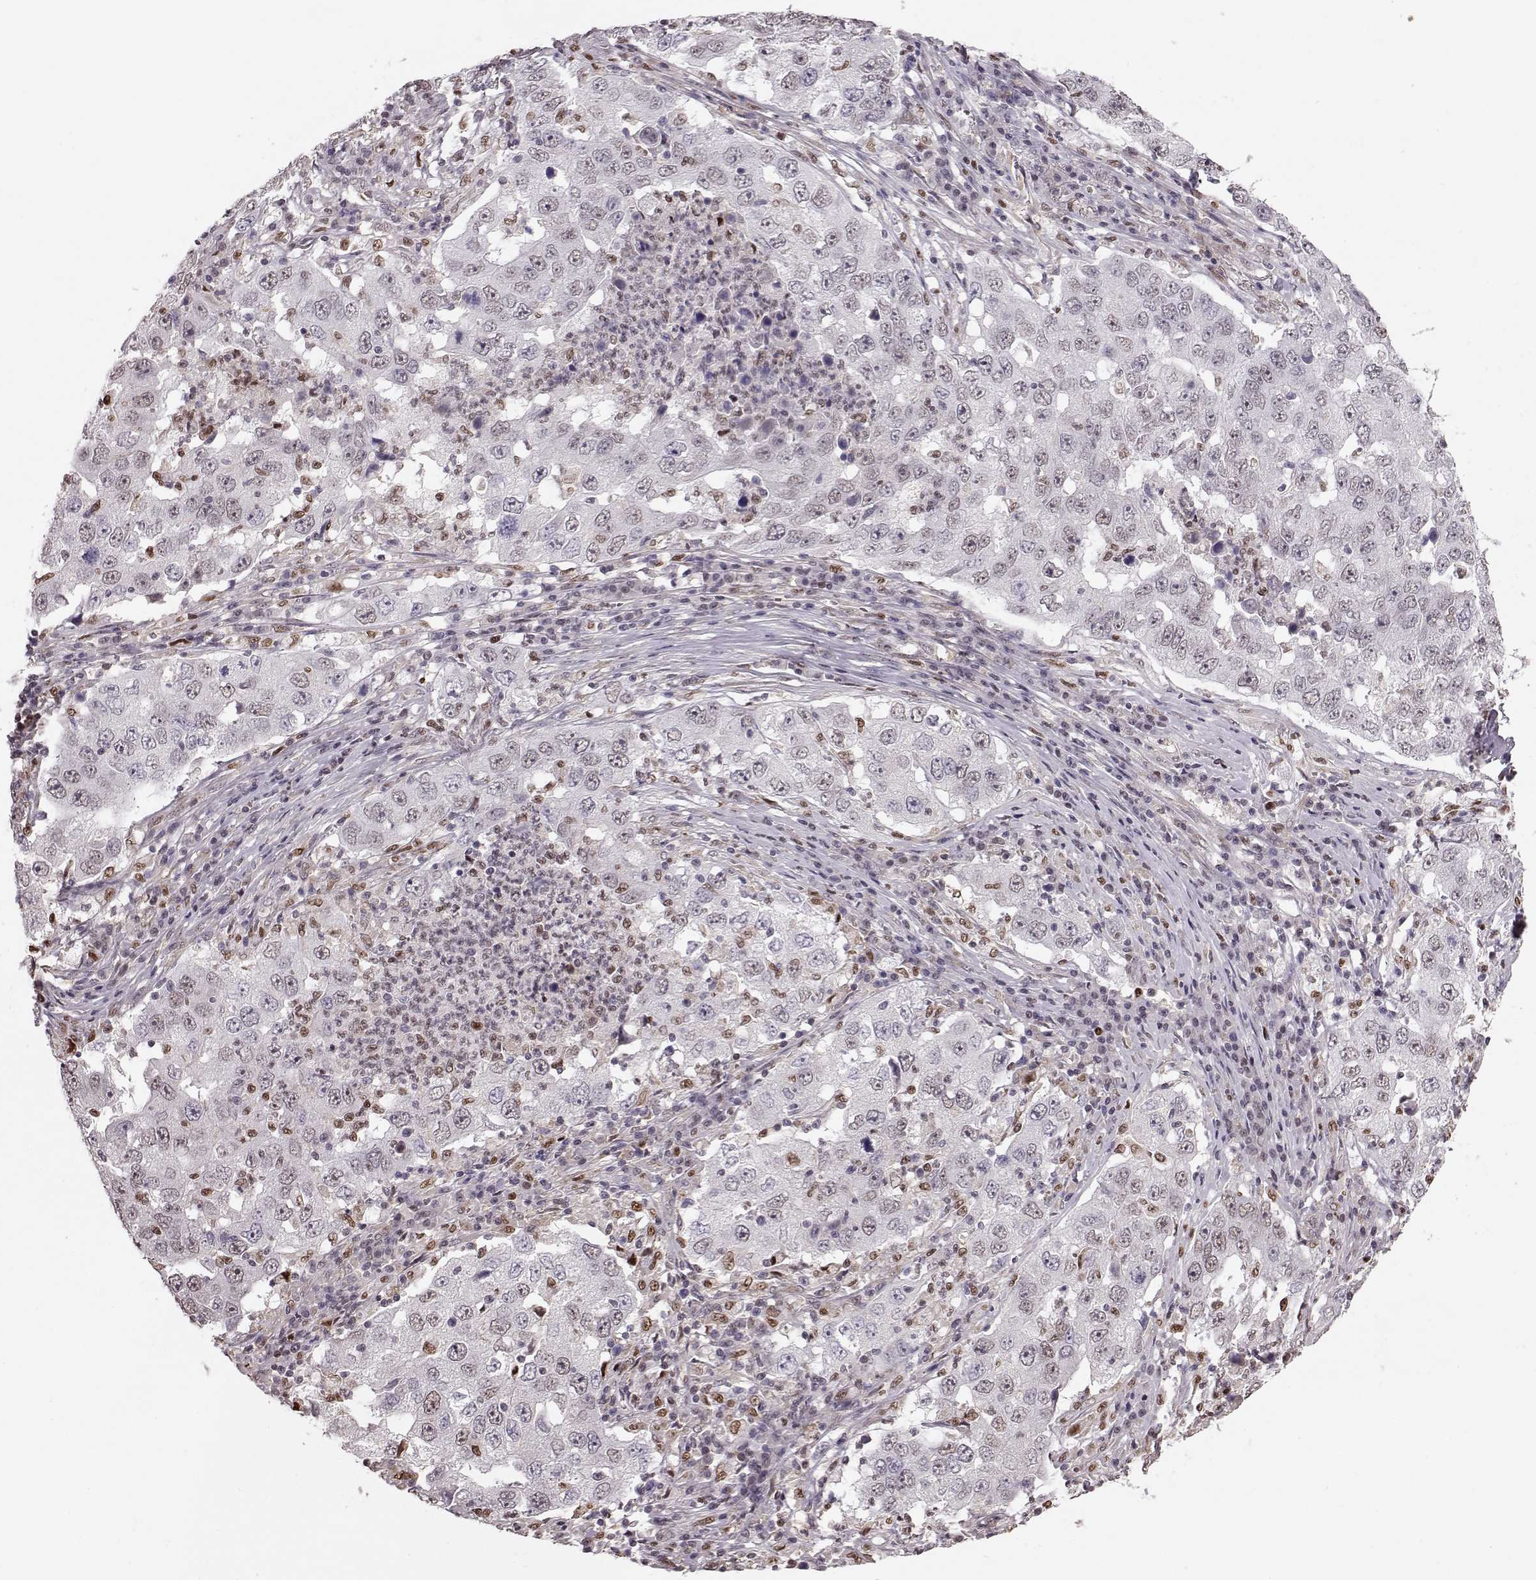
{"staining": {"intensity": "weak", "quantity": "<25%", "location": "nuclear"}, "tissue": "lung cancer", "cell_type": "Tumor cells", "image_type": "cancer", "snomed": [{"axis": "morphology", "description": "Adenocarcinoma, NOS"}, {"axis": "topography", "description": "Lung"}], "caption": "Human lung cancer (adenocarcinoma) stained for a protein using IHC shows no expression in tumor cells.", "gene": "KLF6", "patient": {"sex": "male", "age": 73}}